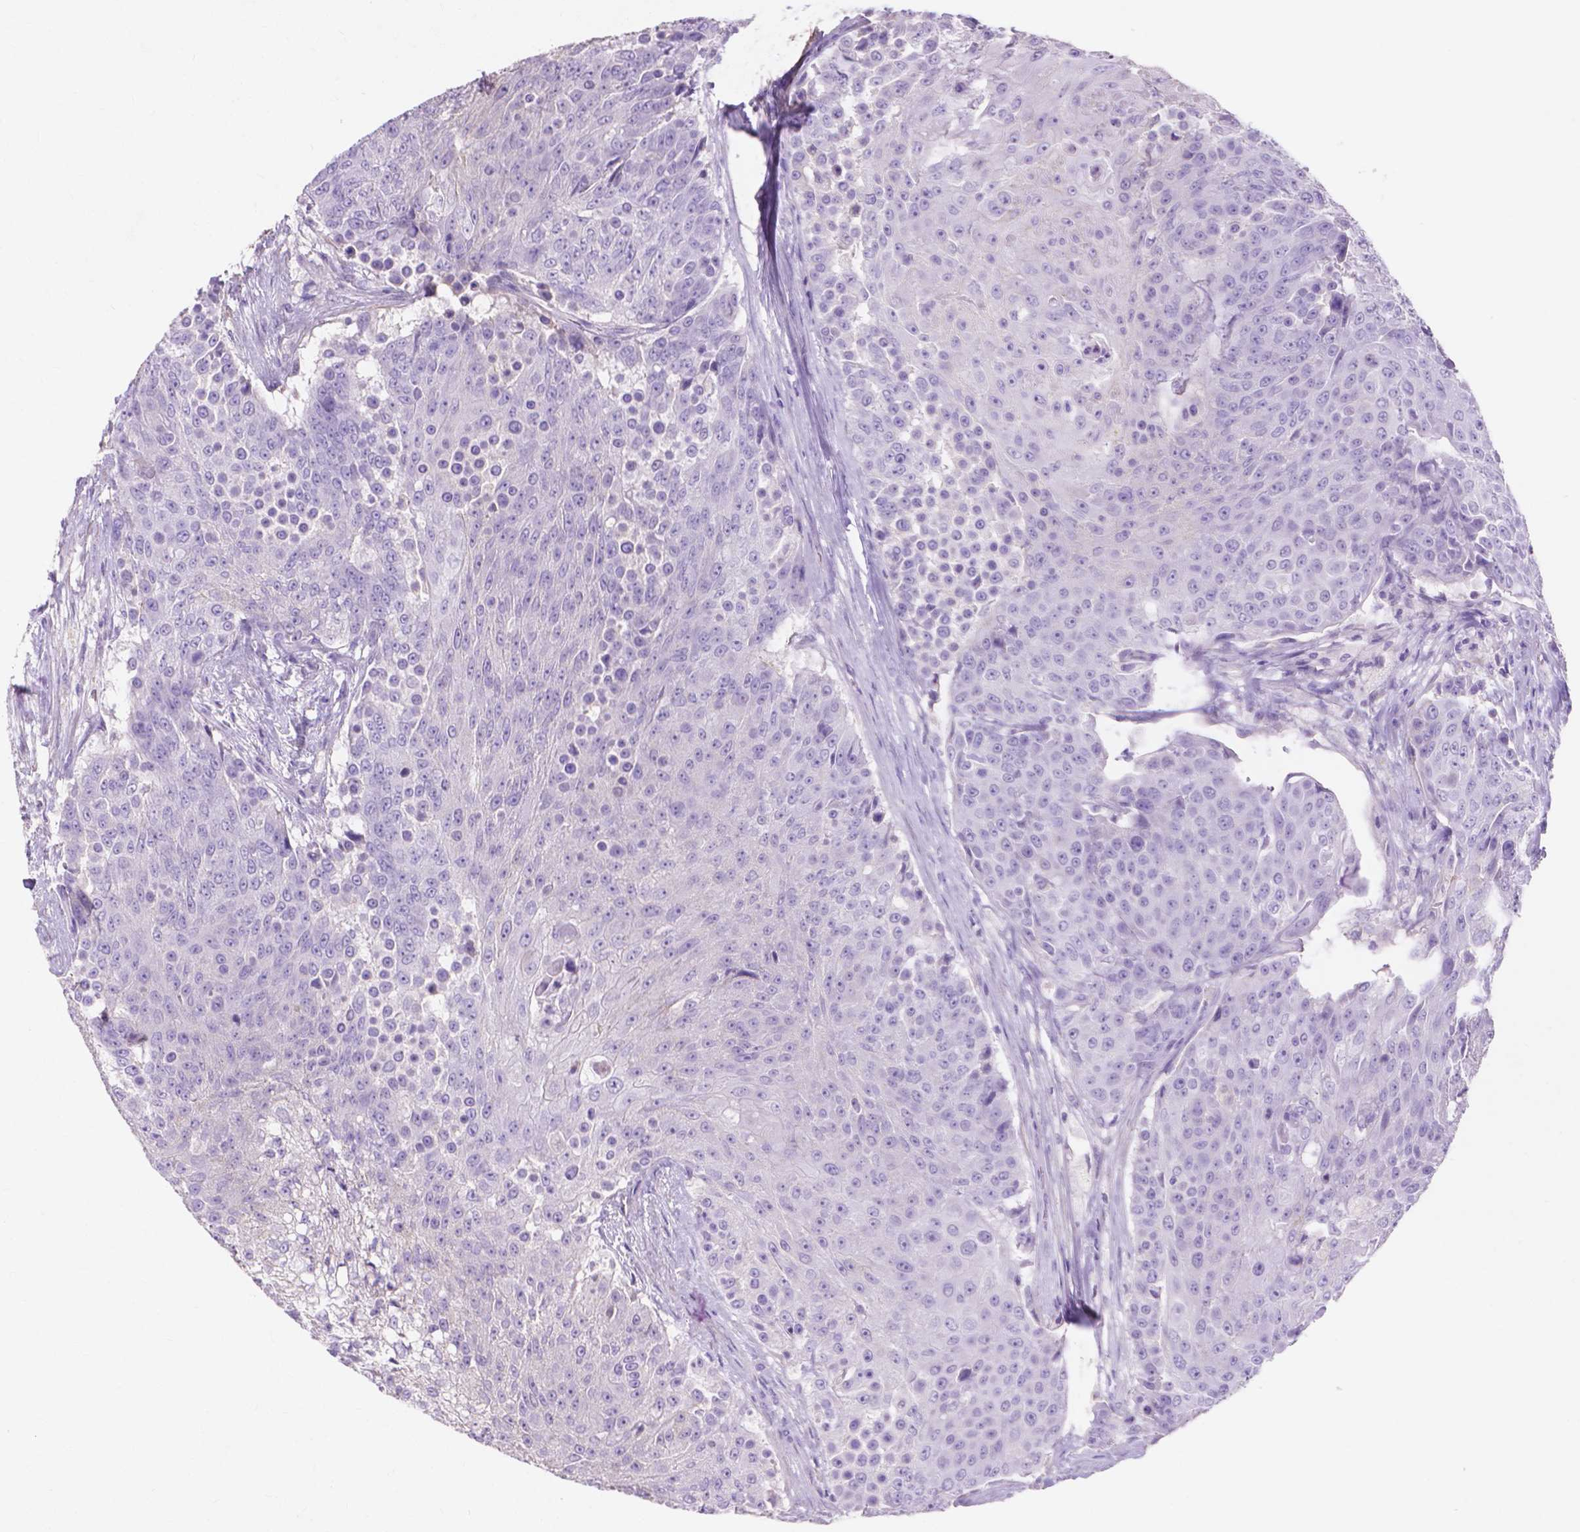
{"staining": {"intensity": "negative", "quantity": "none", "location": "none"}, "tissue": "urothelial cancer", "cell_type": "Tumor cells", "image_type": "cancer", "snomed": [{"axis": "morphology", "description": "Urothelial carcinoma, High grade"}, {"axis": "topography", "description": "Urinary bladder"}], "caption": "An image of urothelial cancer stained for a protein displays no brown staining in tumor cells.", "gene": "MBLAC1", "patient": {"sex": "female", "age": 63}}